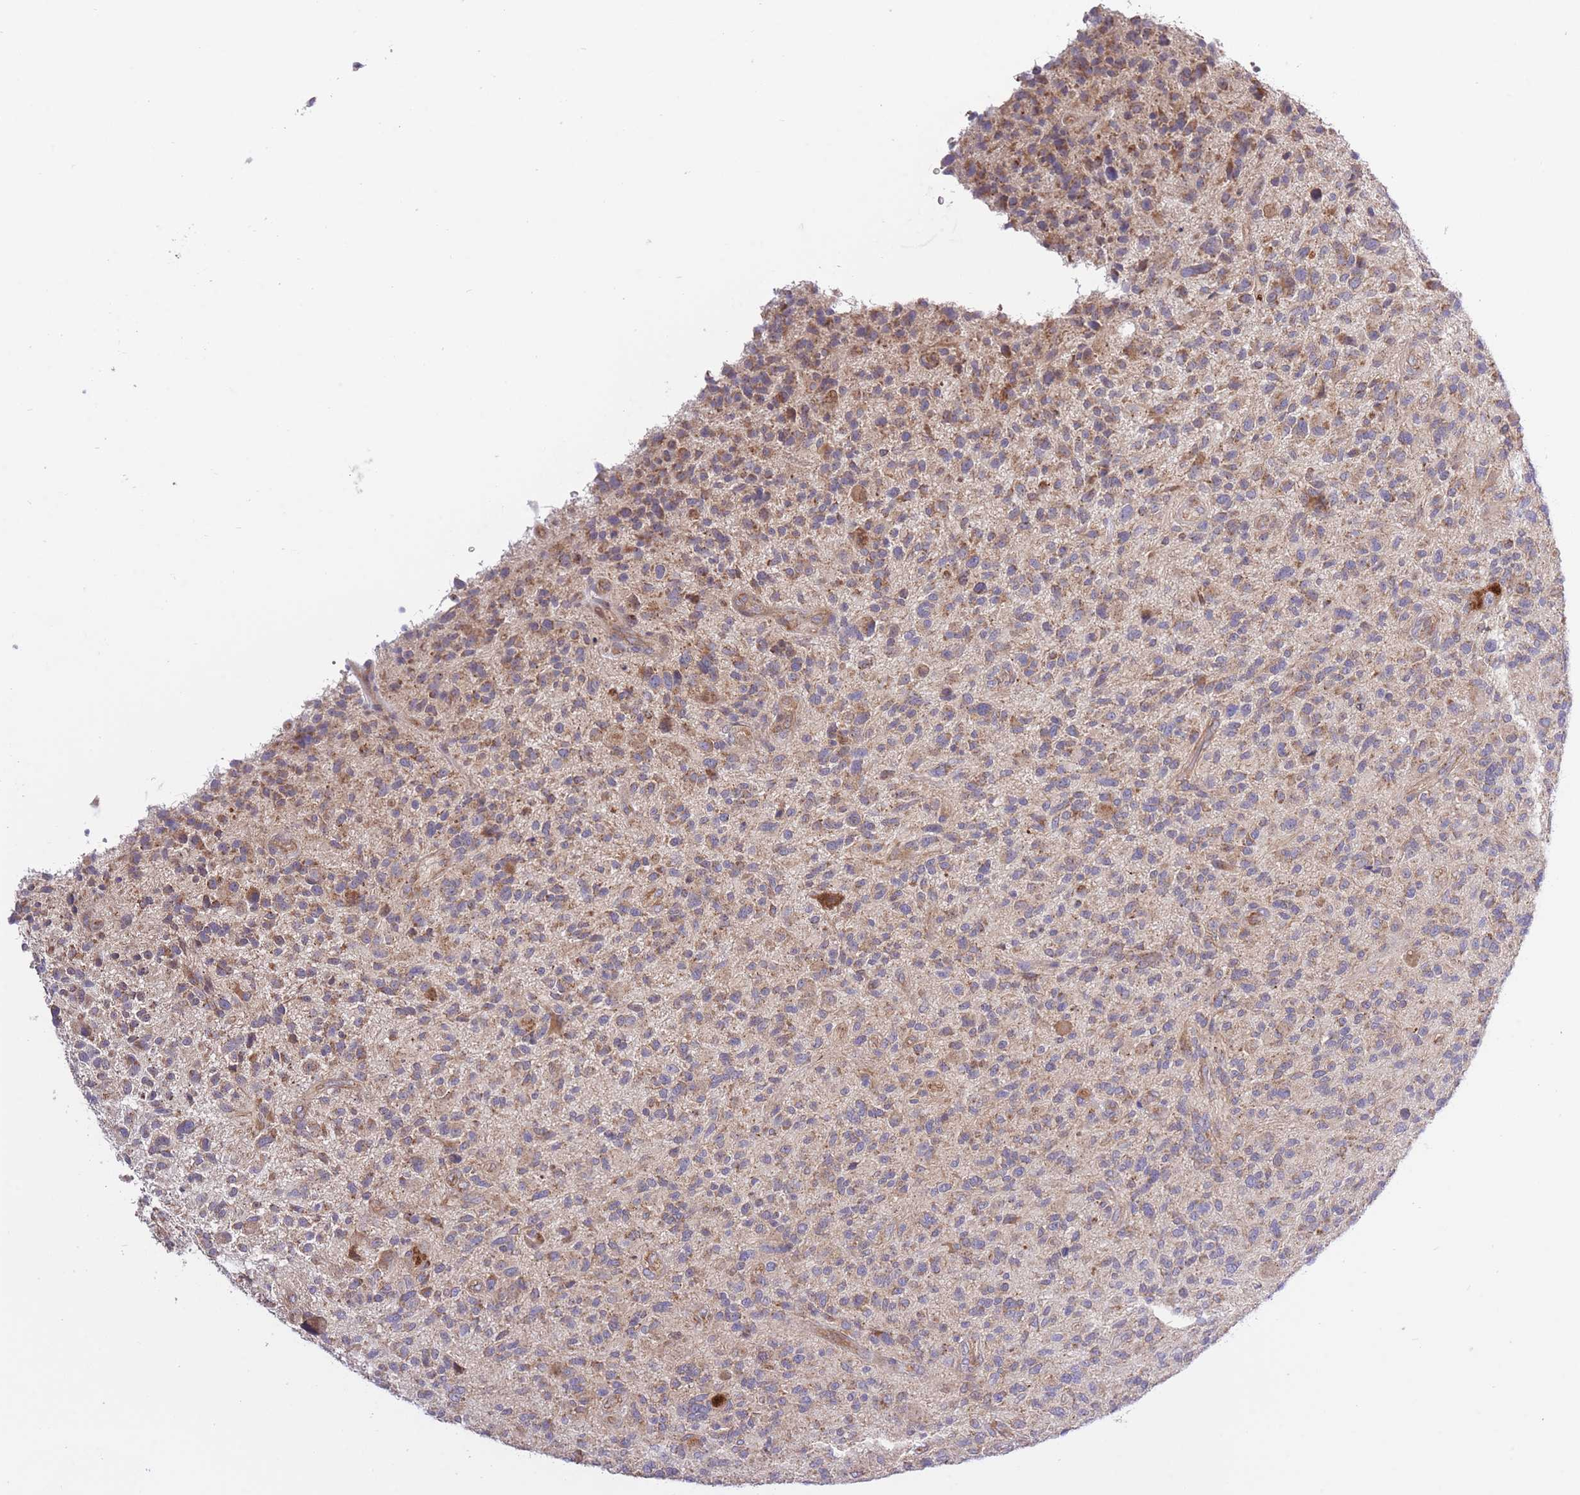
{"staining": {"intensity": "weak", "quantity": ">75%", "location": "cytoplasmic/membranous"}, "tissue": "glioma", "cell_type": "Tumor cells", "image_type": "cancer", "snomed": [{"axis": "morphology", "description": "Glioma, malignant, High grade"}, {"axis": "topography", "description": "Brain"}], "caption": "Glioma tissue reveals weak cytoplasmic/membranous positivity in approximately >75% of tumor cells (Stains: DAB (3,3'-diaminobenzidine) in brown, nuclei in blue, Microscopy: brightfield microscopy at high magnification).", "gene": "ATP13A2", "patient": {"sex": "male", "age": 47}}